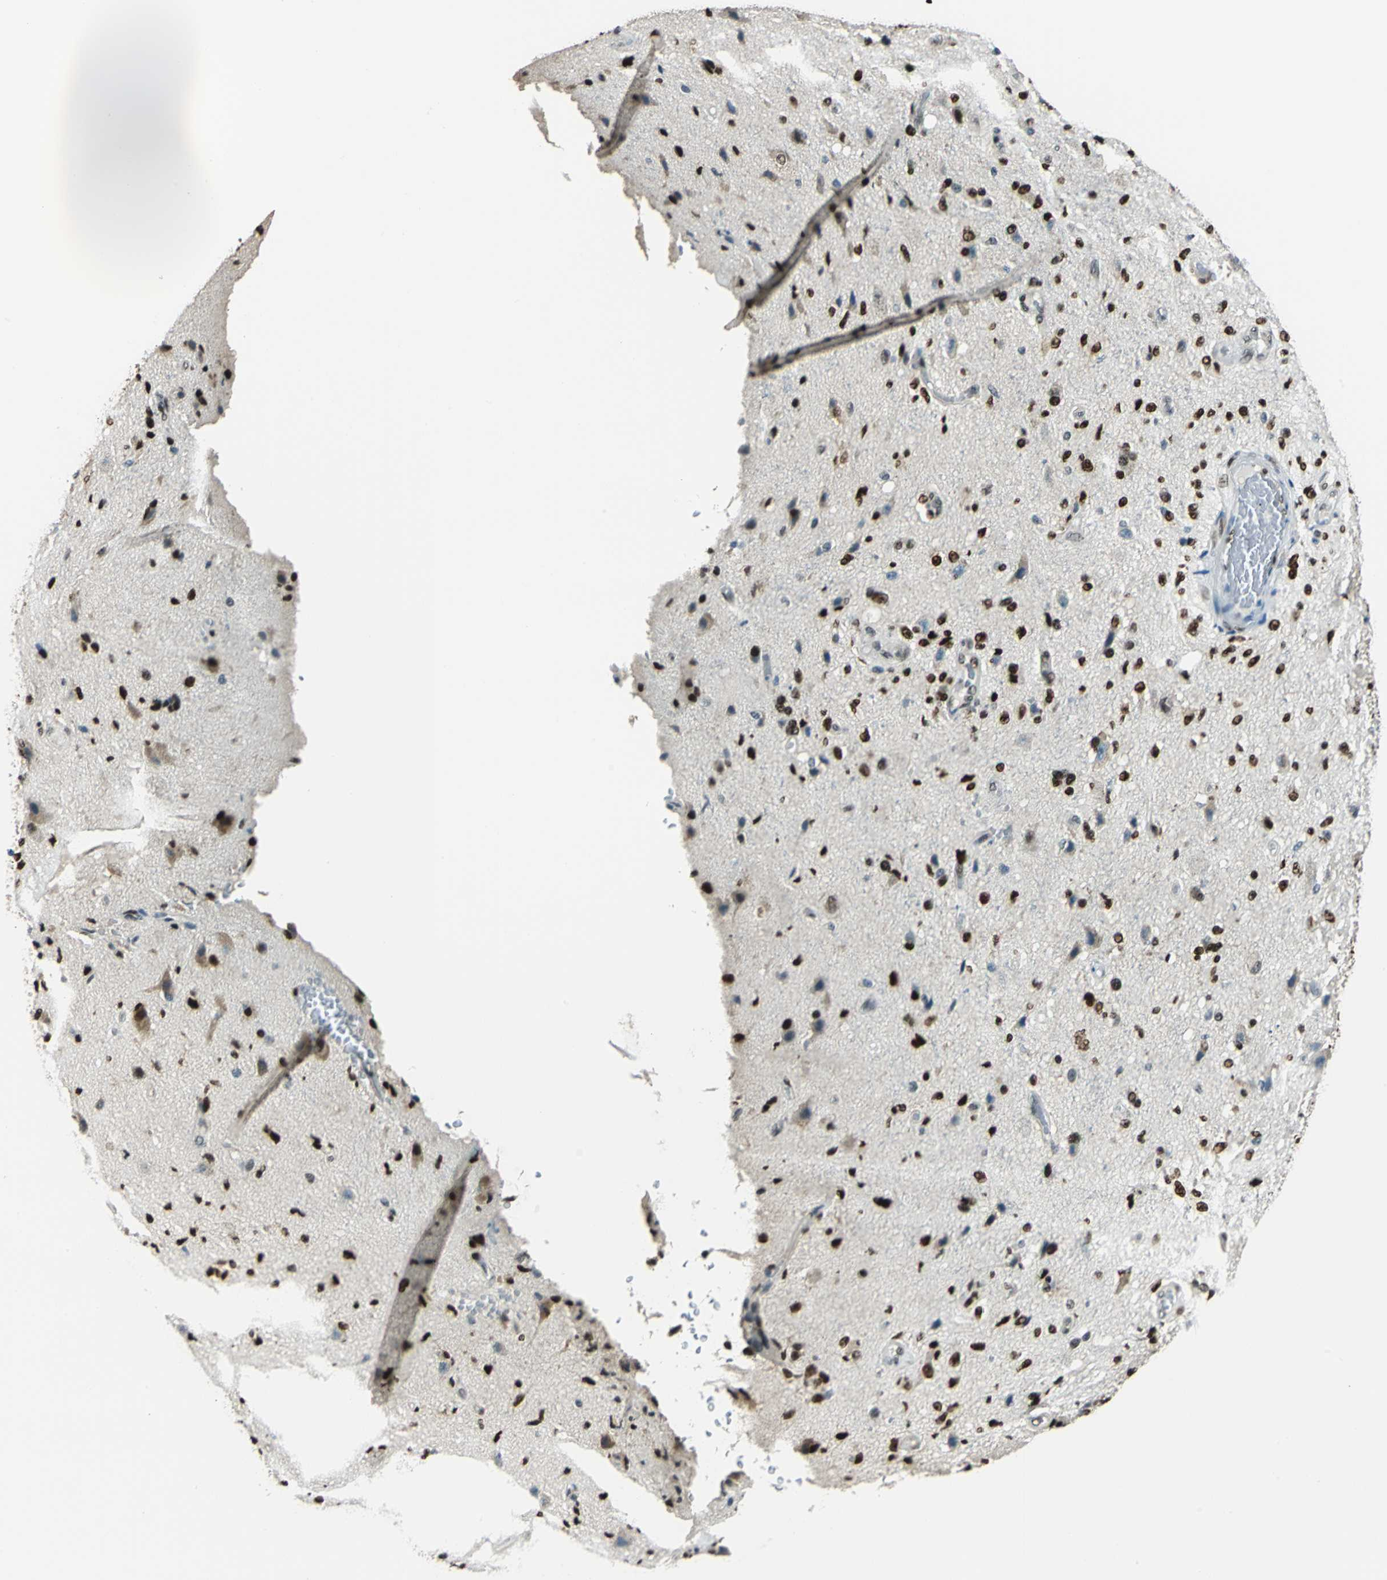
{"staining": {"intensity": "strong", "quantity": ">75%", "location": "nuclear"}, "tissue": "glioma", "cell_type": "Tumor cells", "image_type": "cancer", "snomed": [{"axis": "morphology", "description": "Normal tissue, NOS"}, {"axis": "morphology", "description": "Glioma, malignant, High grade"}, {"axis": "topography", "description": "Cerebral cortex"}], "caption": "An IHC micrograph of neoplastic tissue is shown. Protein staining in brown labels strong nuclear positivity in glioma within tumor cells.", "gene": "NFIA", "patient": {"sex": "male", "age": 77}}